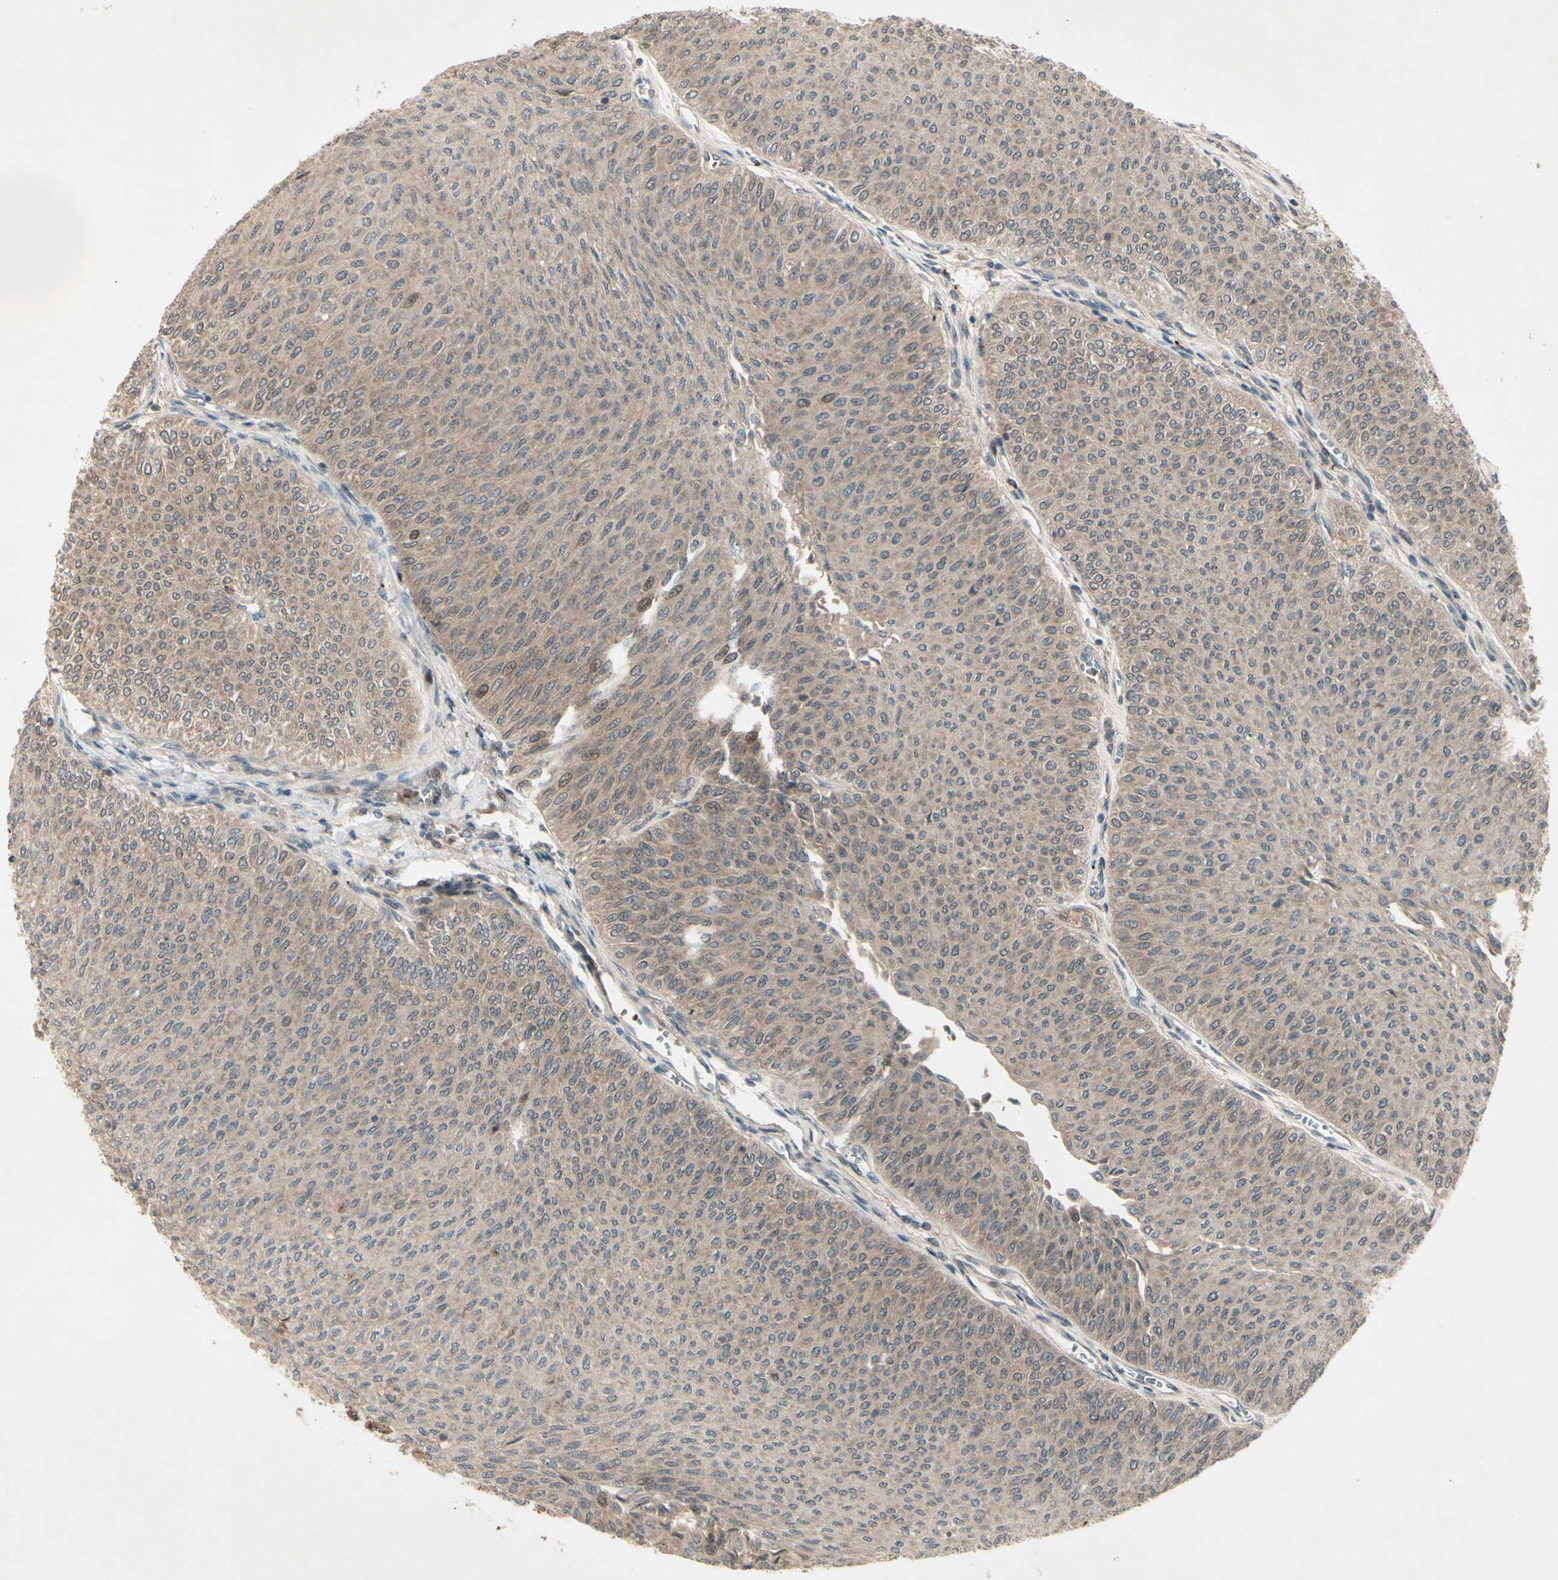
{"staining": {"intensity": "weak", "quantity": ">75%", "location": "cytoplasmic/membranous"}, "tissue": "urothelial cancer", "cell_type": "Tumor cells", "image_type": "cancer", "snomed": [{"axis": "morphology", "description": "Urothelial carcinoma, Low grade"}, {"axis": "topography", "description": "Urinary bladder"}], "caption": "Weak cytoplasmic/membranous protein positivity is seen in about >75% of tumor cells in urothelial cancer. (DAB (3,3'-diaminobenzidine) = brown stain, brightfield microscopy at high magnification).", "gene": "MLF2", "patient": {"sex": "male", "age": 78}}